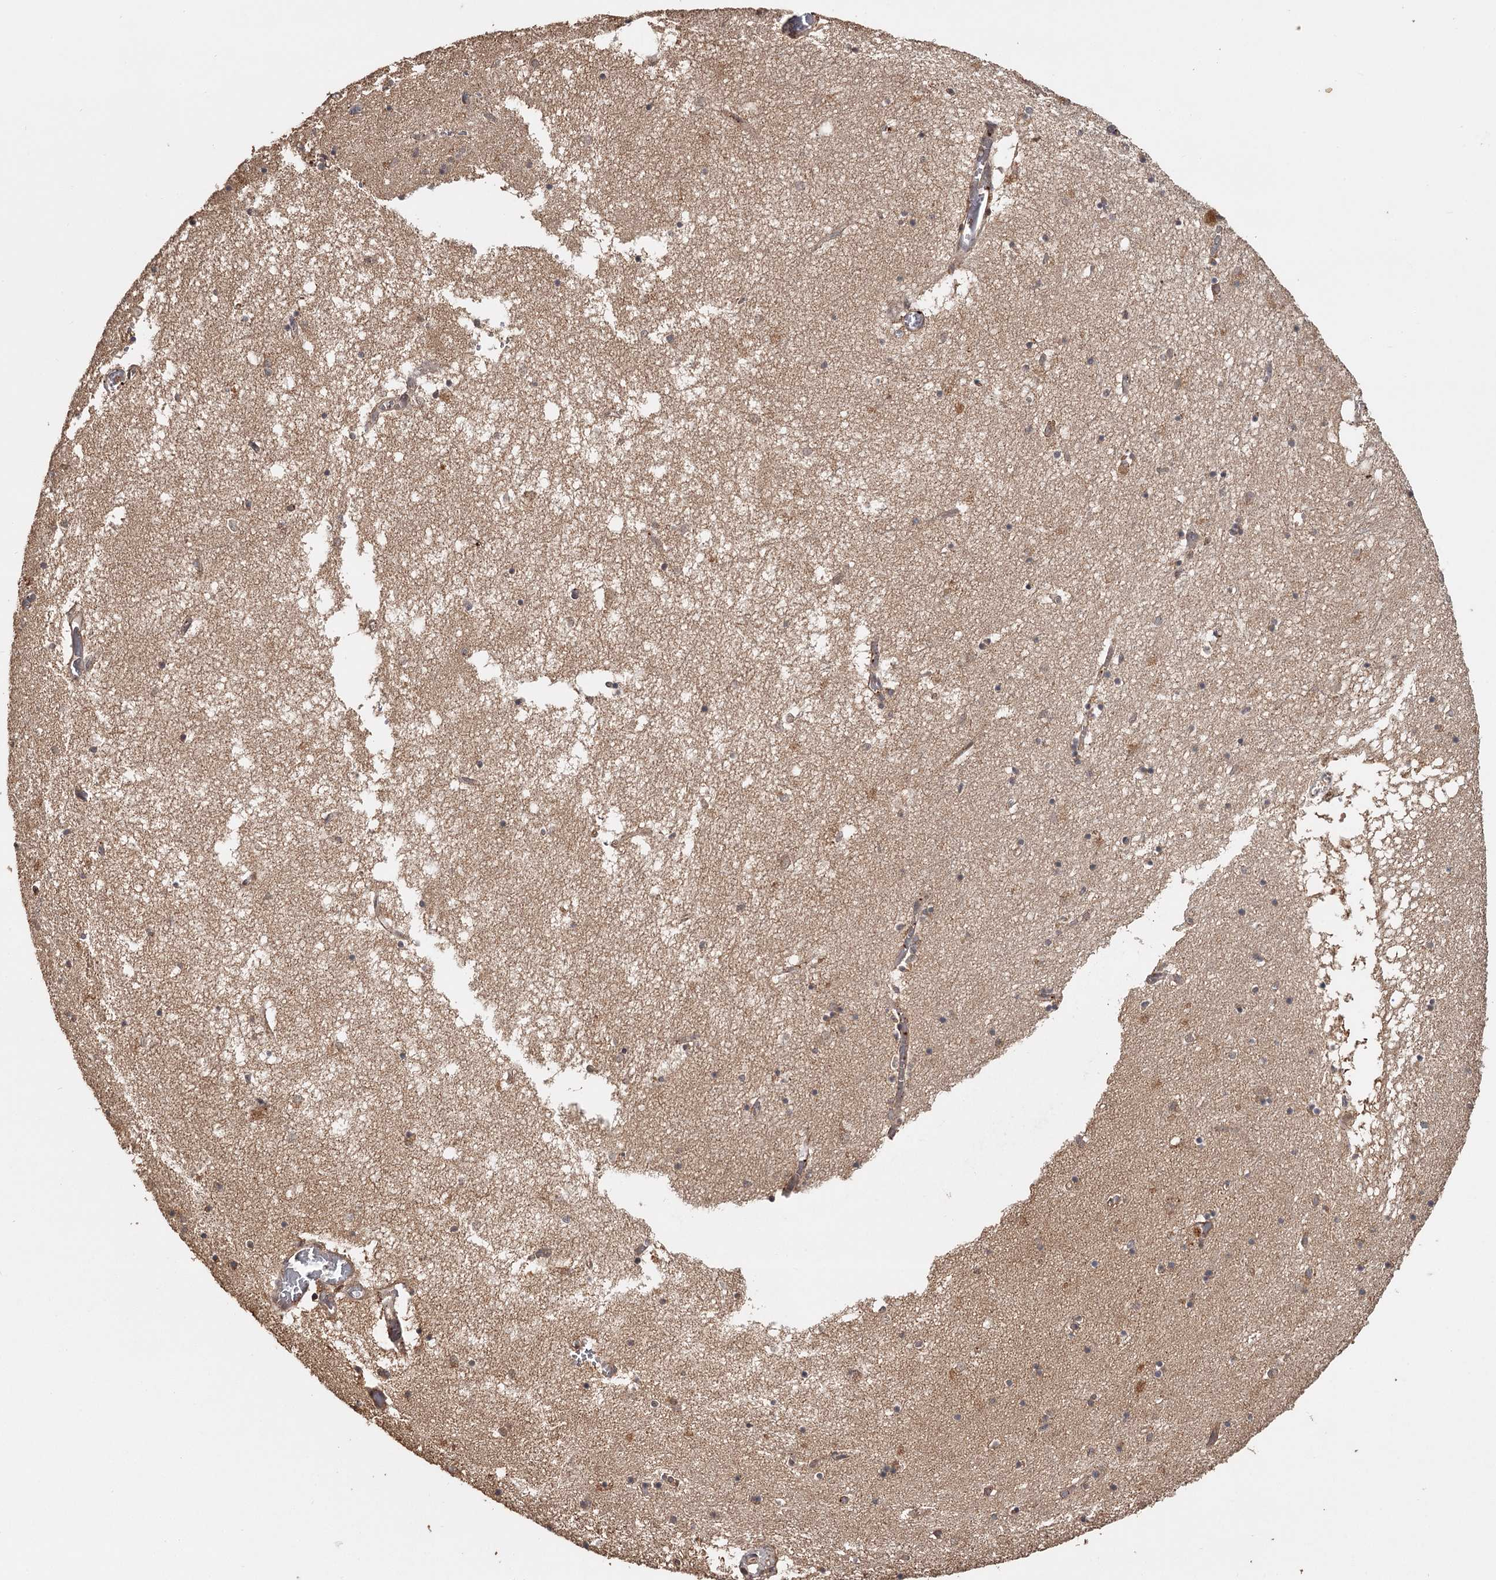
{"staining": {"intensity": "moderate", "quantity": "<25%", "location": "cytoplasmic/membranous"}, "tissue": "hippocampus", "cell_type": "Glial cells", "image_type": "normal", "snomed": [{"axis": "morphology", "description": "Normal tissue, NOS"}, {"axis": "topography", "description": "Hippocampus"}], "caption": "Immunohistochemical staining of benign hippocampus shows <25% levels of moderate cytoplasmic/membranous protein staining in approximately <25% of glial cells. (DAB IHC with brightfield microscopy, high magnification).", "gene": "FAXC", "patient": {"sex": "male", "age": 70}}